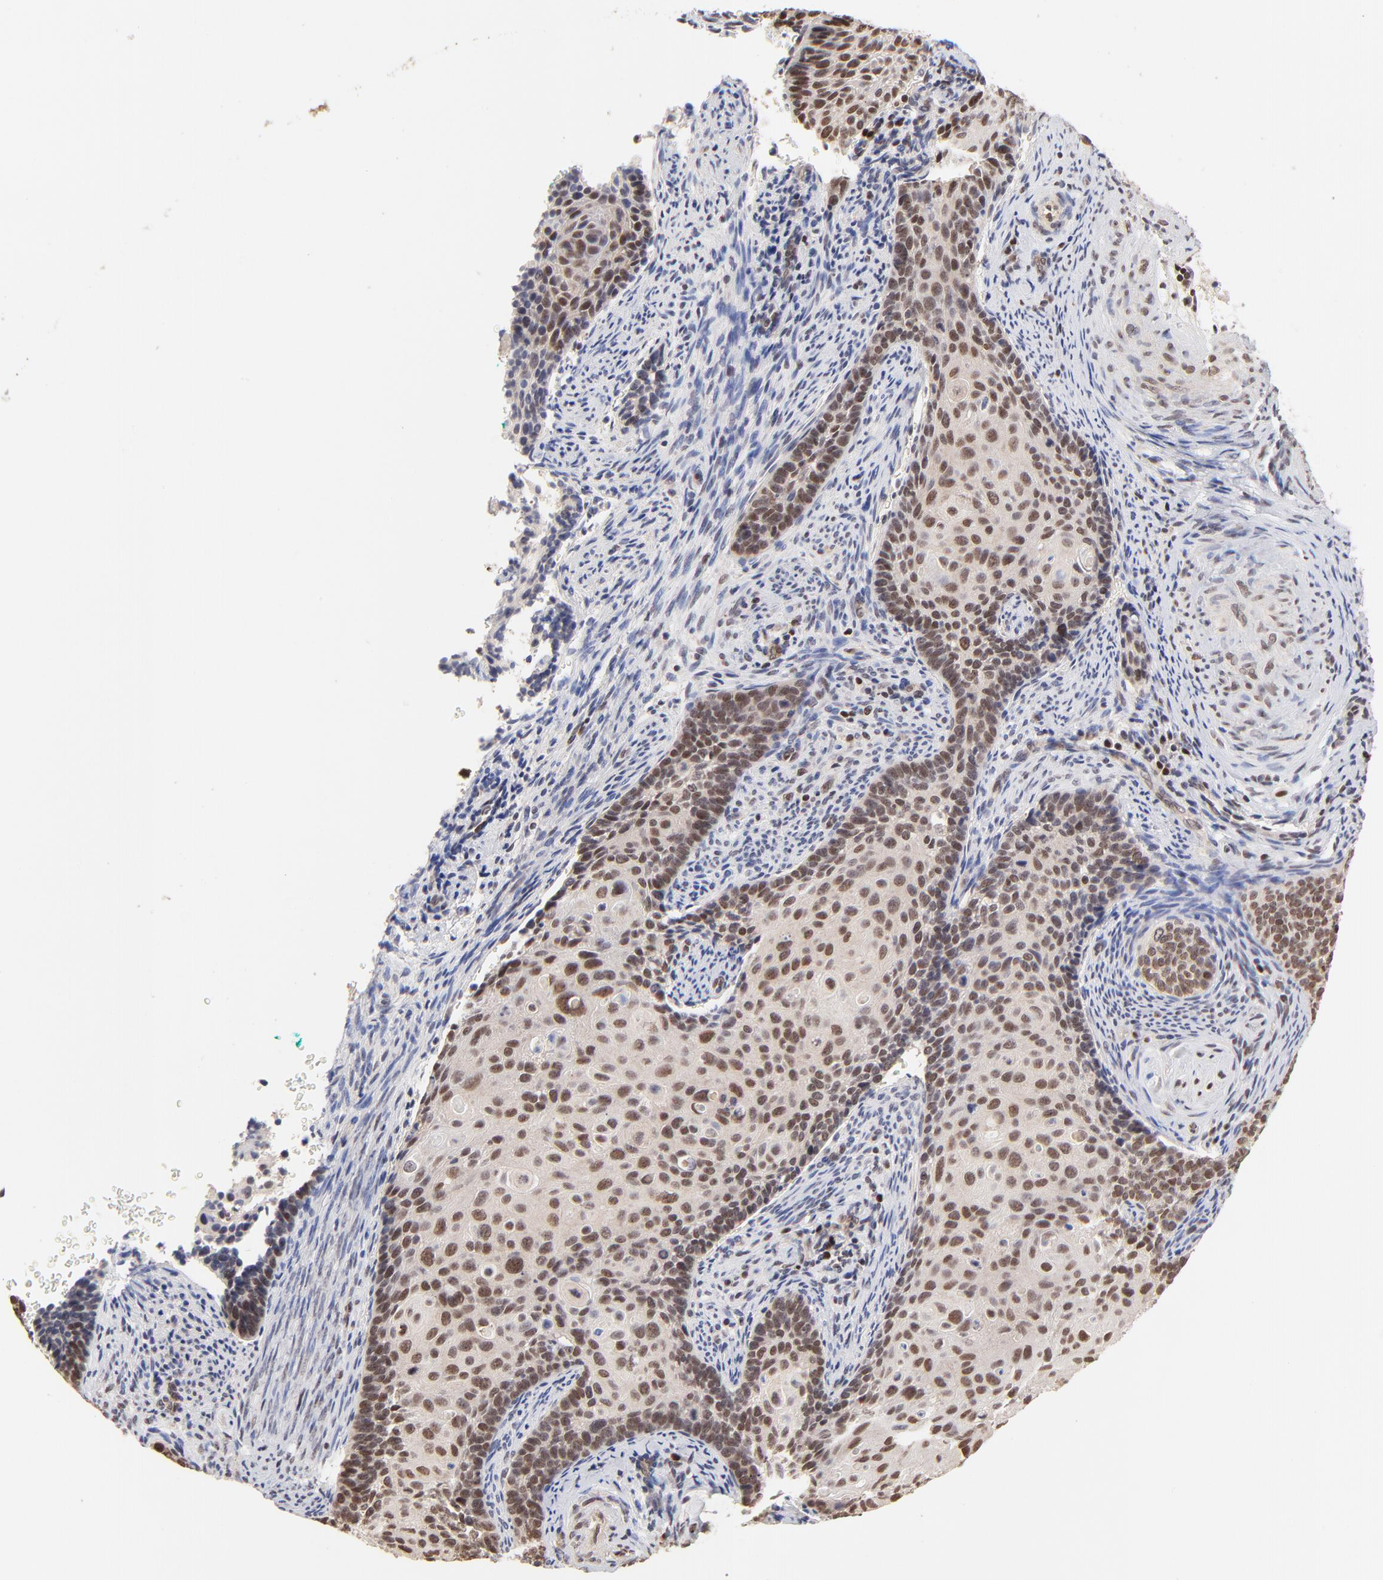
{"staining": {"intensity": "moderate", "quantity": ">75%", "location": "cytoplasmic/membranous,nuclear"}, "tissue": "cervical cancer", "cell_type": "Tumor cells", "image_type": "cancer", "snomed": [{"axis": "morphology", "description": "Squamous cell carcinoma, NOS"}, {"axis": "topography", "description": "Cervix"}], "caption": "About >75% of tumor cells in cervical squamous cell carcinoma exhibit moderate cytoplasmic/membranous and nuclear protein positivity as visualized by brown immunohistochemical staining.", "gene": "DSN1", "patient": {"sex": "female", "age": 33}}